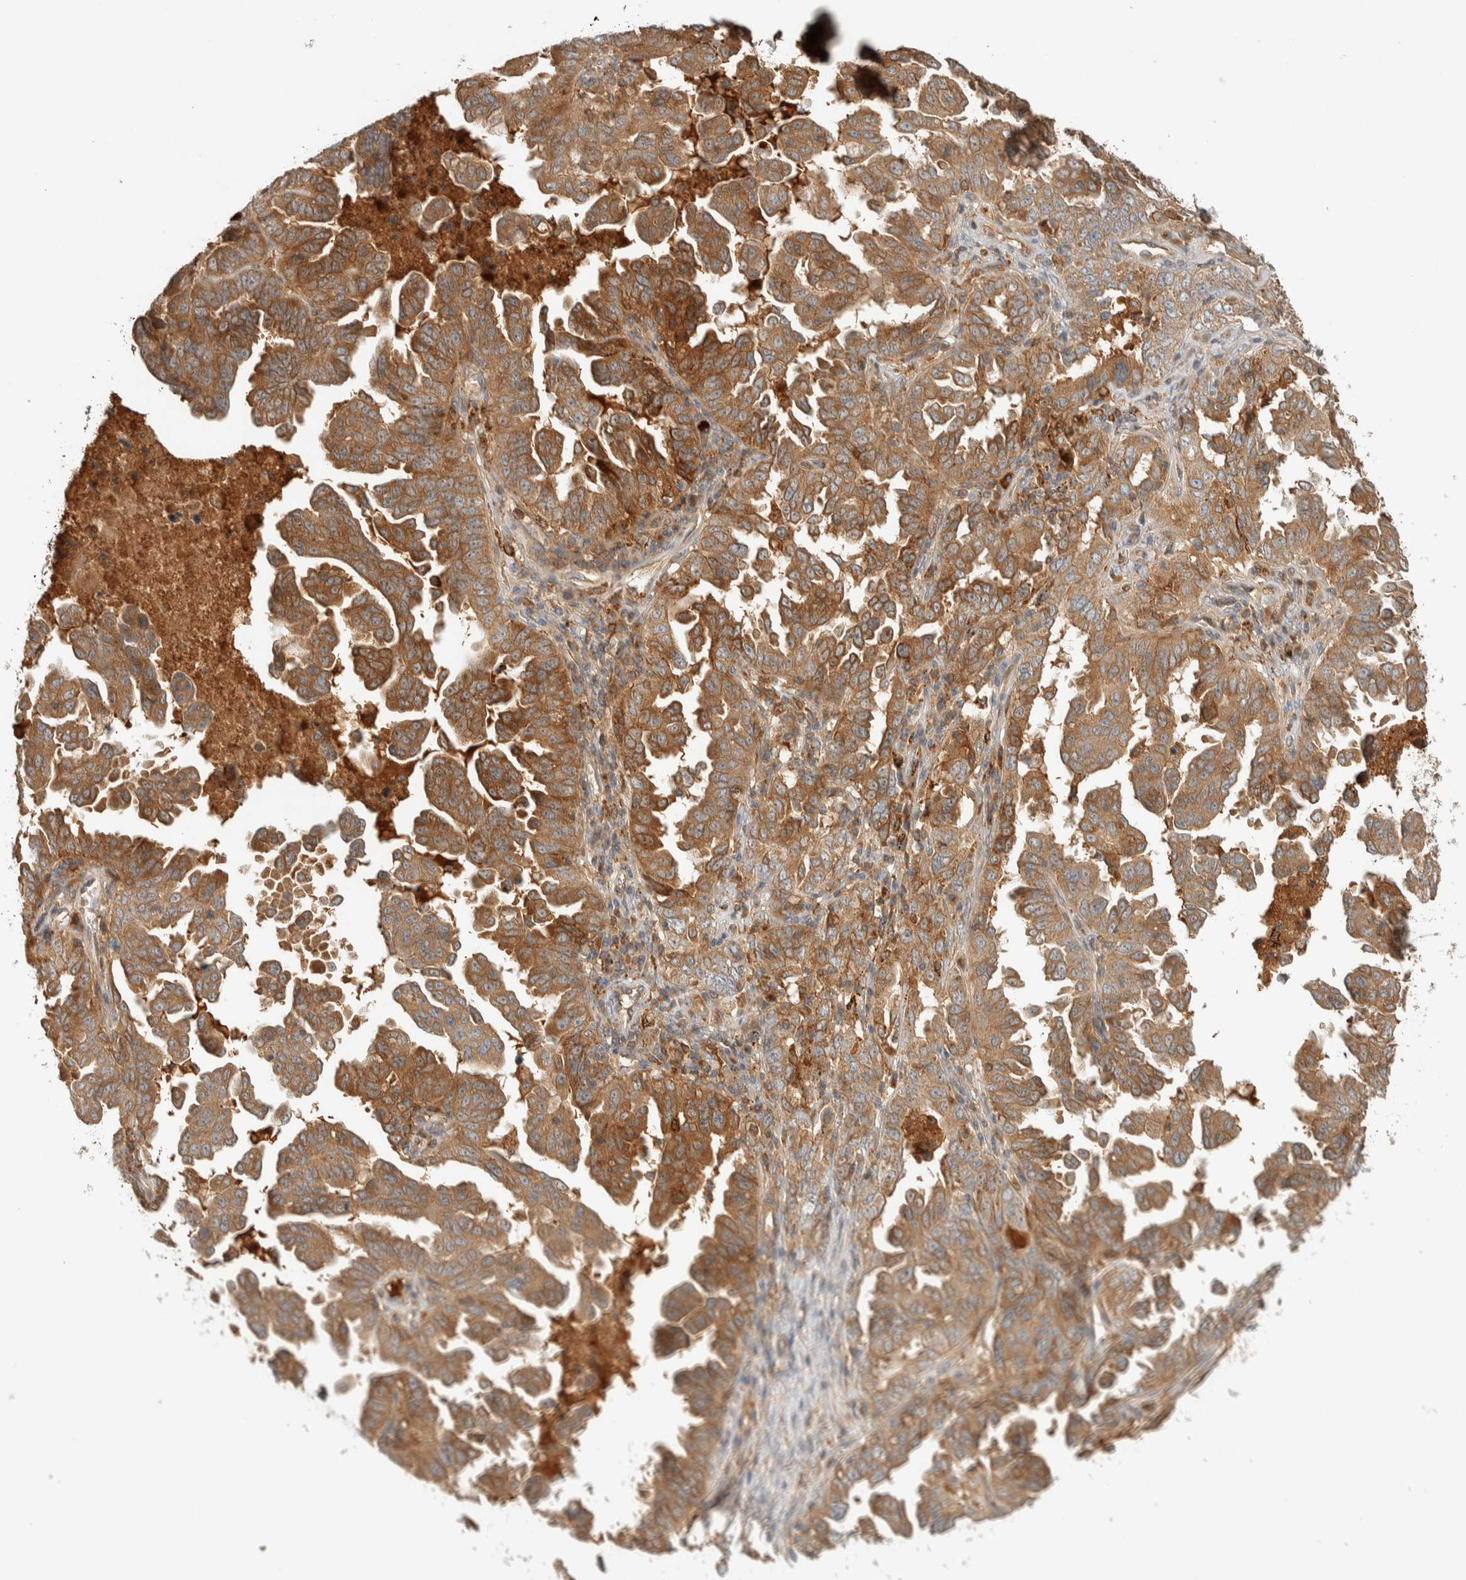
{"staining": {"intensity": "moderate", "quantity": ">75%", "location": "cytoplasmic/membranous"}, "tissue": "ovarian cancer", "cell_type": "Tumor cells", "image_type": "cancer", "snomed": [{"axis": "morphology", "description": "Carcinoma, endometroid"}, {"axis": "topography", "description": "Ovary"}], "caption": "The photomicrograph displays staining of endometroid carcinoma (ovarian), revealing moderate cytoplasmic/membranous protein staining (brown color) within tumor cells.", "gene": "FAM167A", "patient": {"sex": "female", "age": 62}}